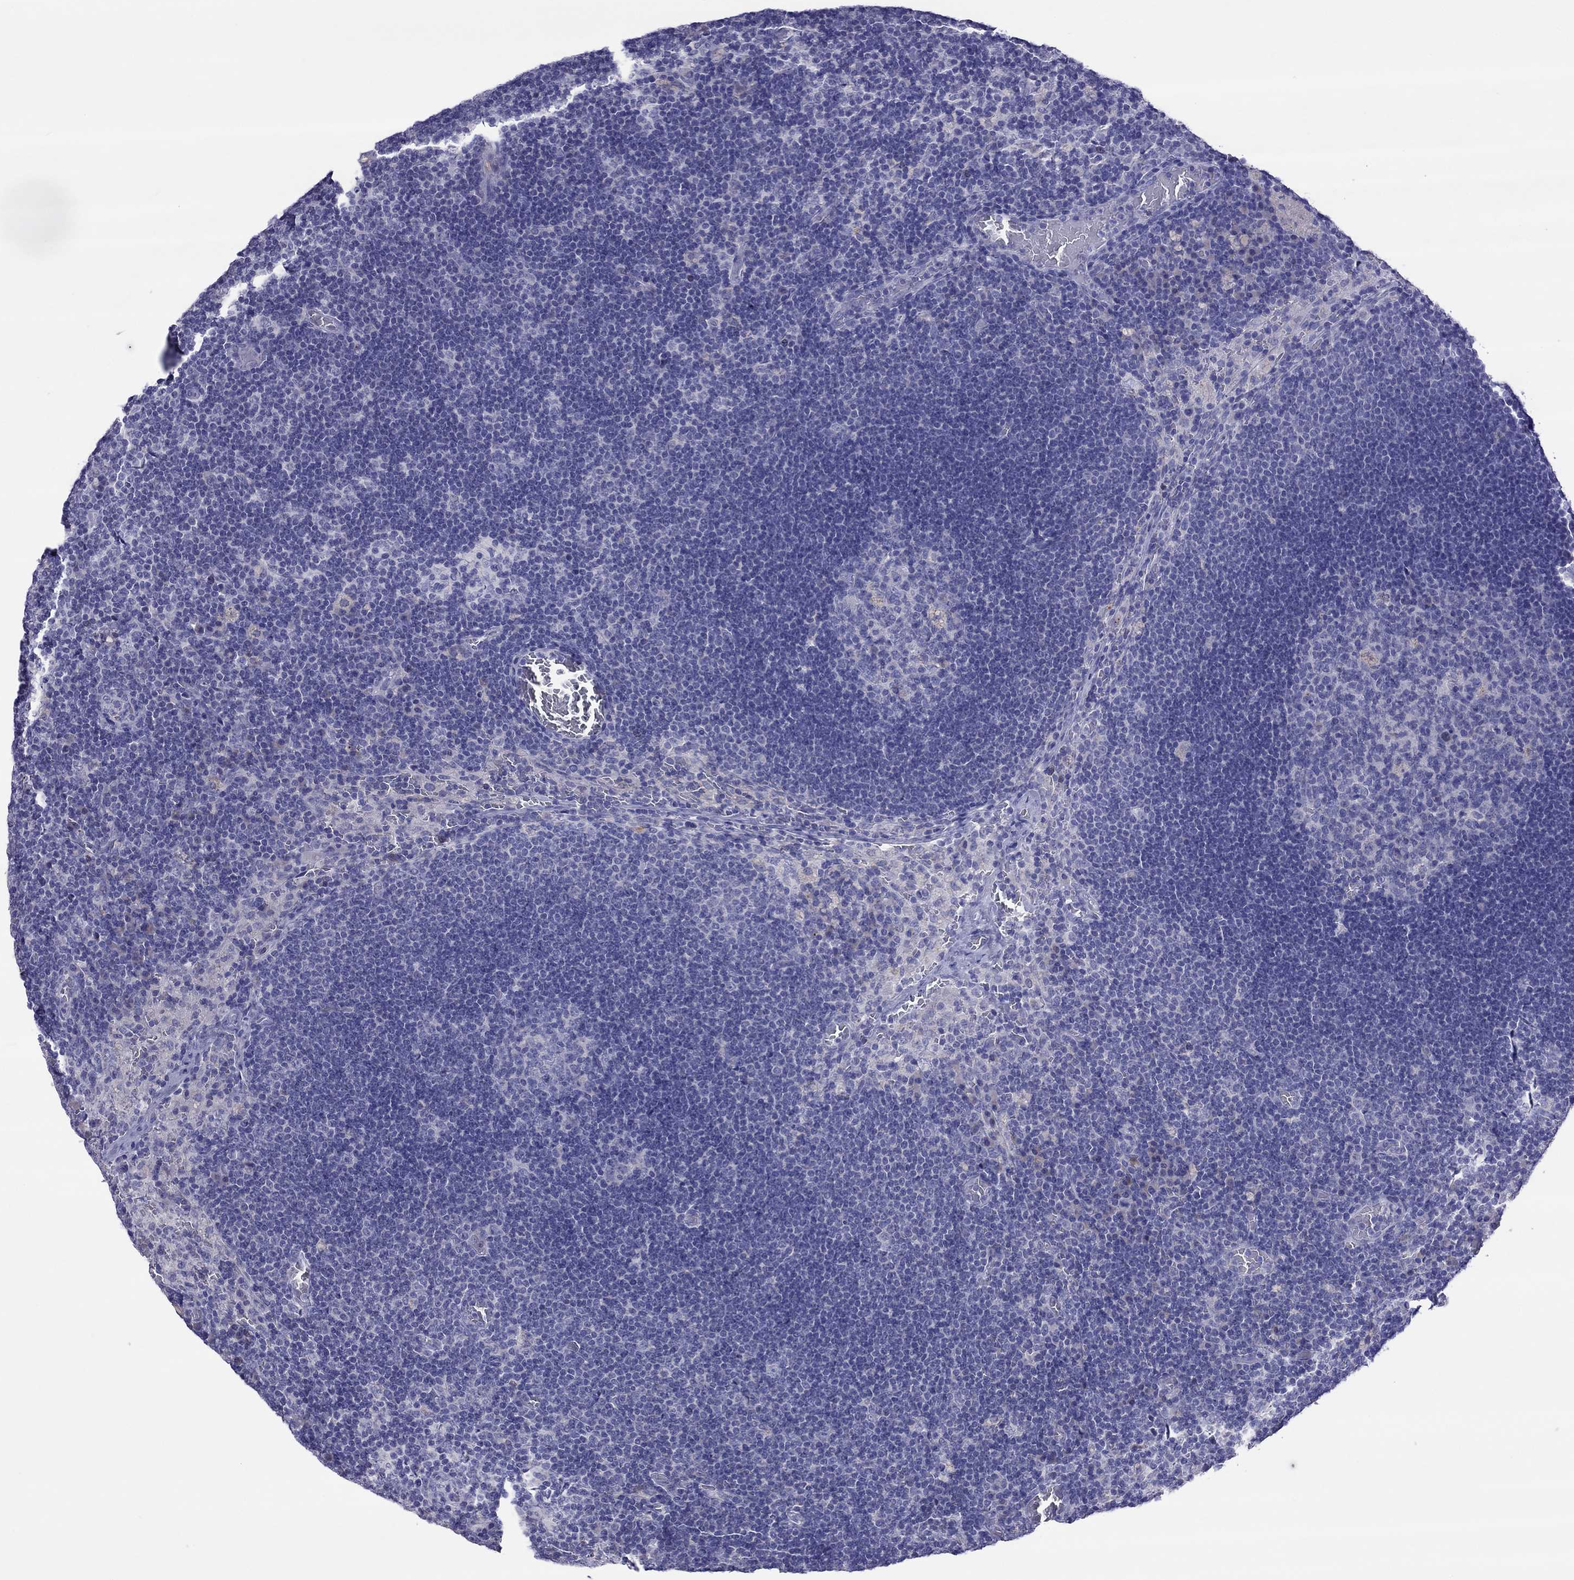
{"staining": {"intensity": "negative", "quantity": "none", "location": "none"}, "tissue": "lymph node", "cell_type": "Germinal center cells", "image_type": "normal", "snomed": [{"axis": "morphology", "description": "Normal tissue, NOS"}, {"axis": "topography", "description": "Lymph node"}], "caption": "Protein analysis of benign lymph node shows no significant positivity in germinal center cells.", "gene": "COL9A1", "patient": {"sex": "male", "age": 63}}